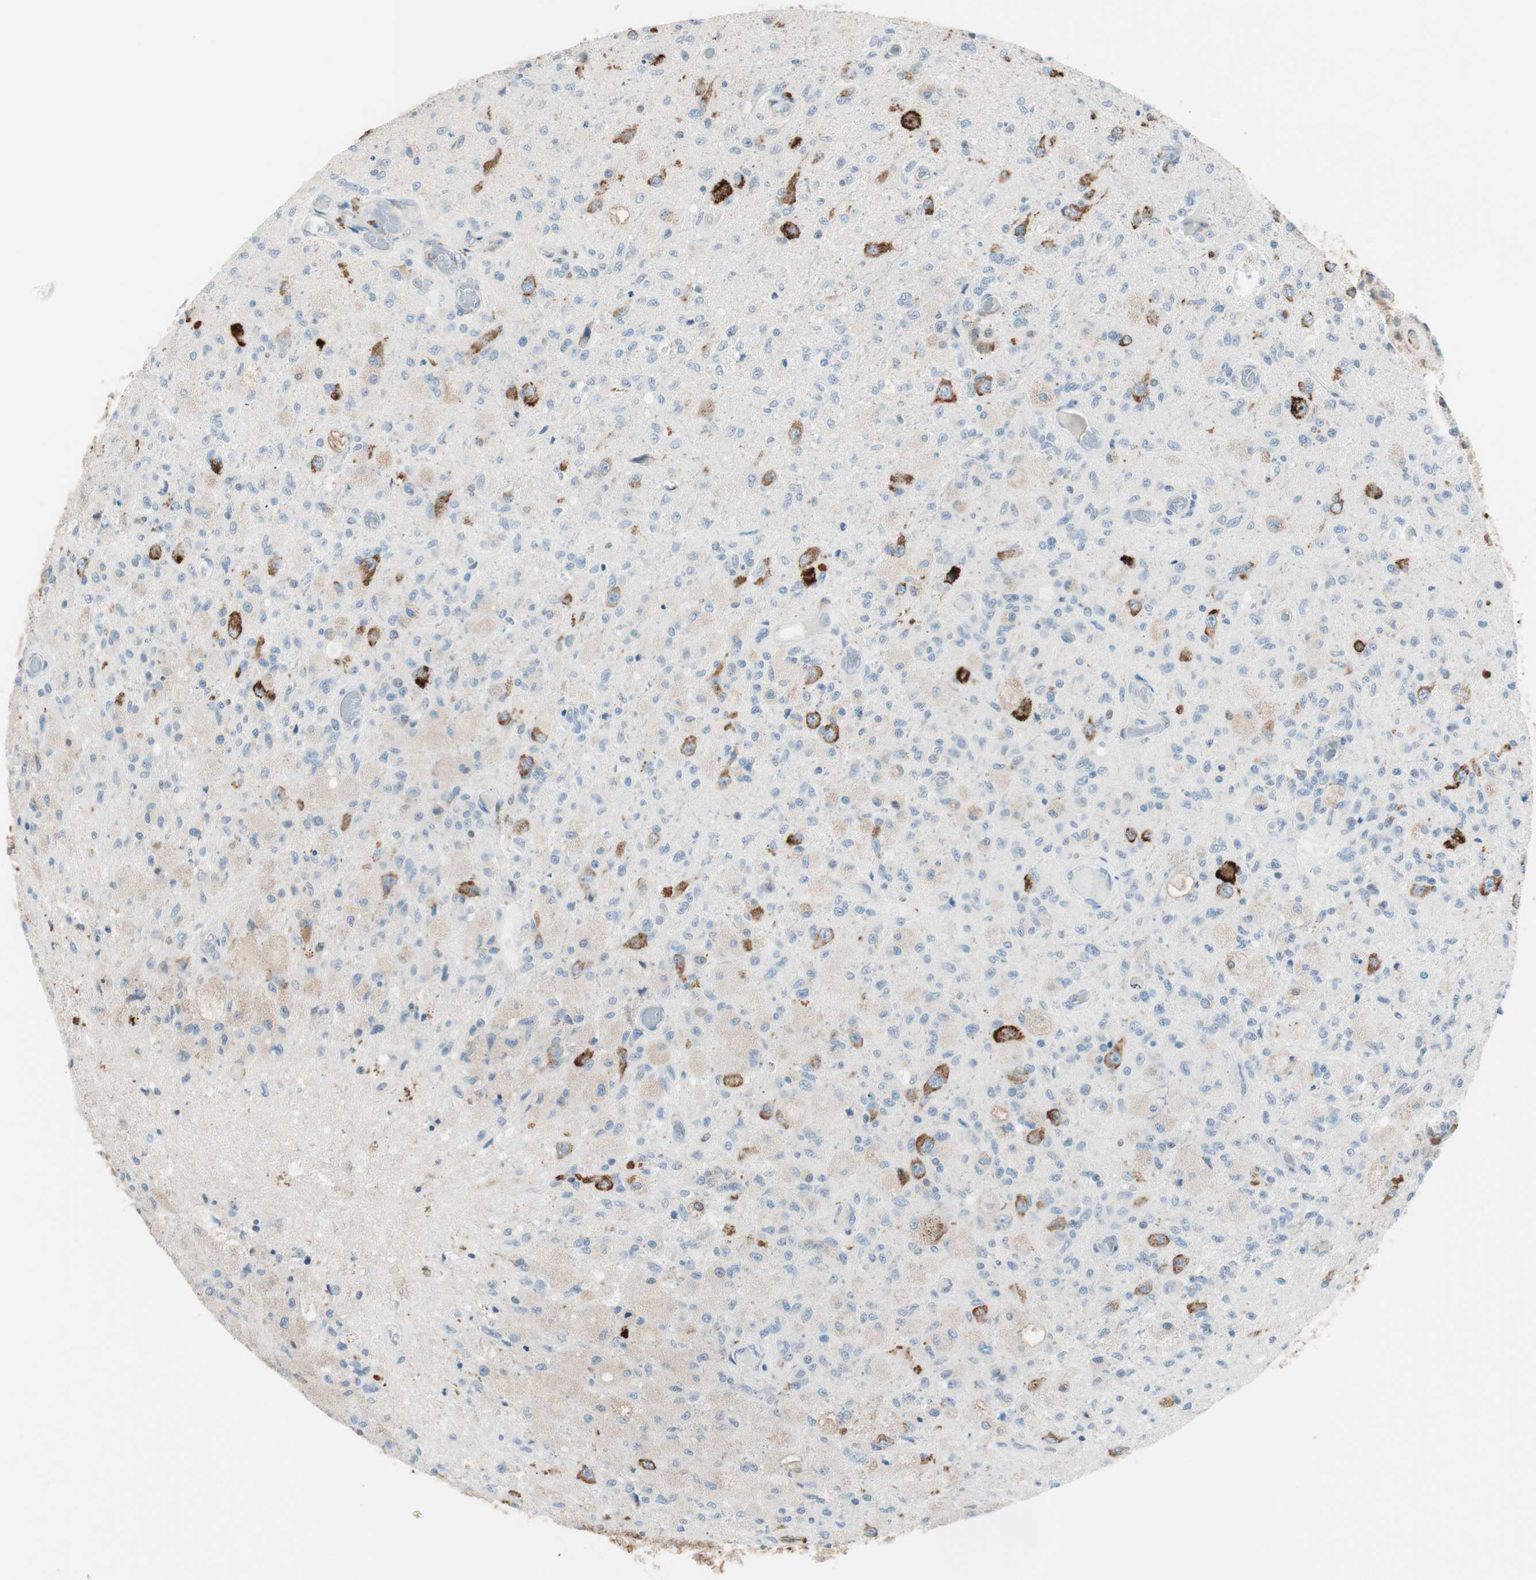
{"staining": {"intensity": "weak", "quantity": ">75%", "location": "cytoplasmic/membranous"}, "tissue": "glioma", "cell_type": "Tumor cells", "image_type": "cancer", "snomed": [{"axis": "morphology", "description": "Normal tissue, NOS"}, {"axis": "morphology", "description": "Glioma, malignant, High grade"}, {"axis": "topography", "description": "Cerebral cortex"}], "caption": "The immunohistochemical stain highlights weak cytoplasmic/membranous expression in tumor cells of glioma tissue.", "gene": "P4HTM", "patient": {"sex": "male", "age": 77}}